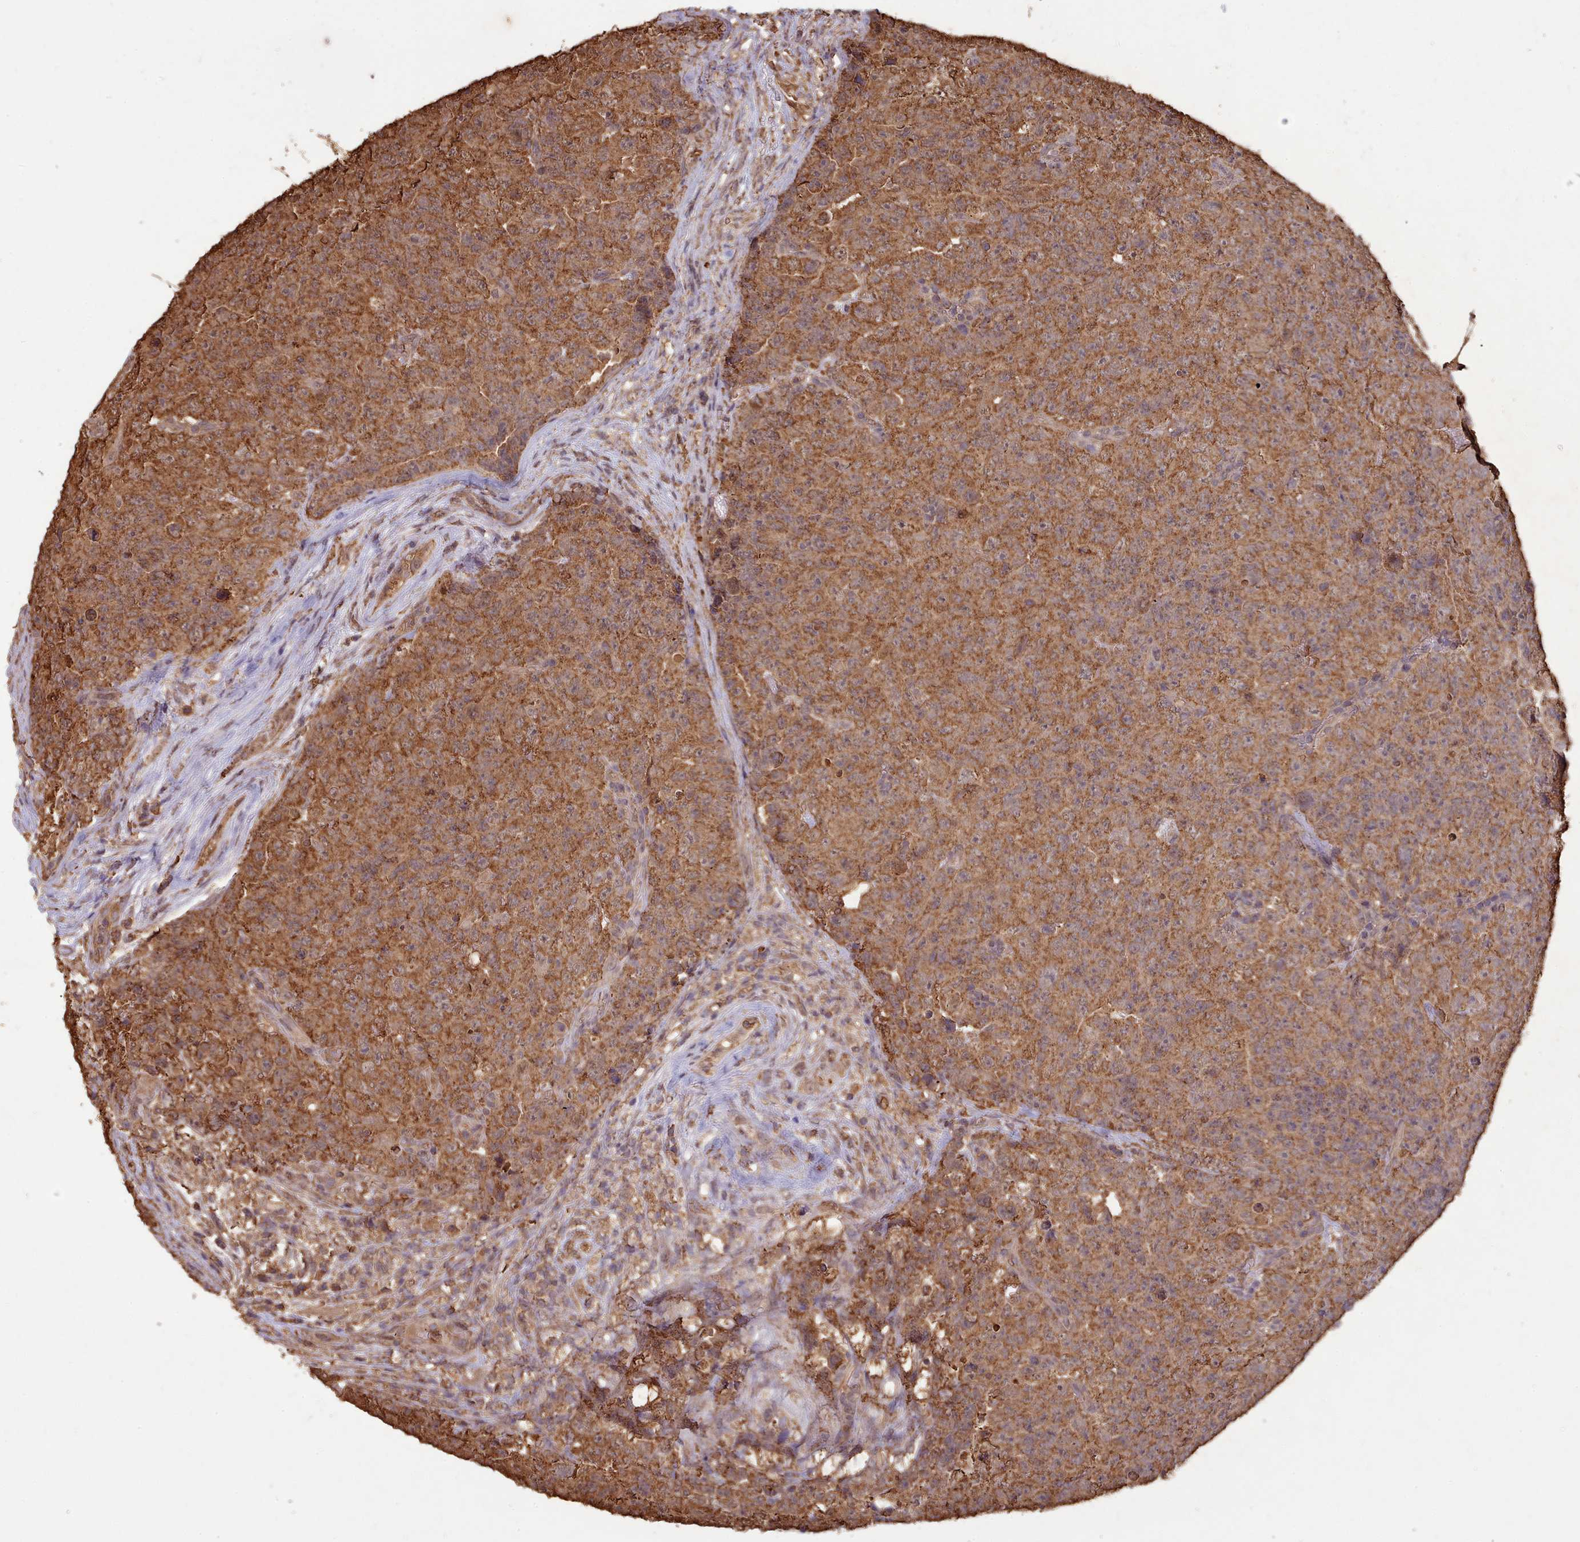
{"staining": {"intensity": "strong", "quantity": ">75%", "location": "cytoplasmic/membranous"}, "tissue": "testis cancer", "cell_type": "Tumor cells", "image_type": "cancer", "snomed": [{"axis": "morphology", "description": "Seminoma, NOS"}, {"axis": "morphology", "description": "Teratoma, malignant, NOS"}, {"axis": "topography", "description": "Testis"}], "caption": "An IHC image of neoplastic tissue is shown. Protein staining in brown highlights strong cytoplasmic/membranous positivity in testis cancer (teratoma (malignant)) within tumor cells.", "gene": "METRN", "patient": {"sex": "male", "age": 34}}